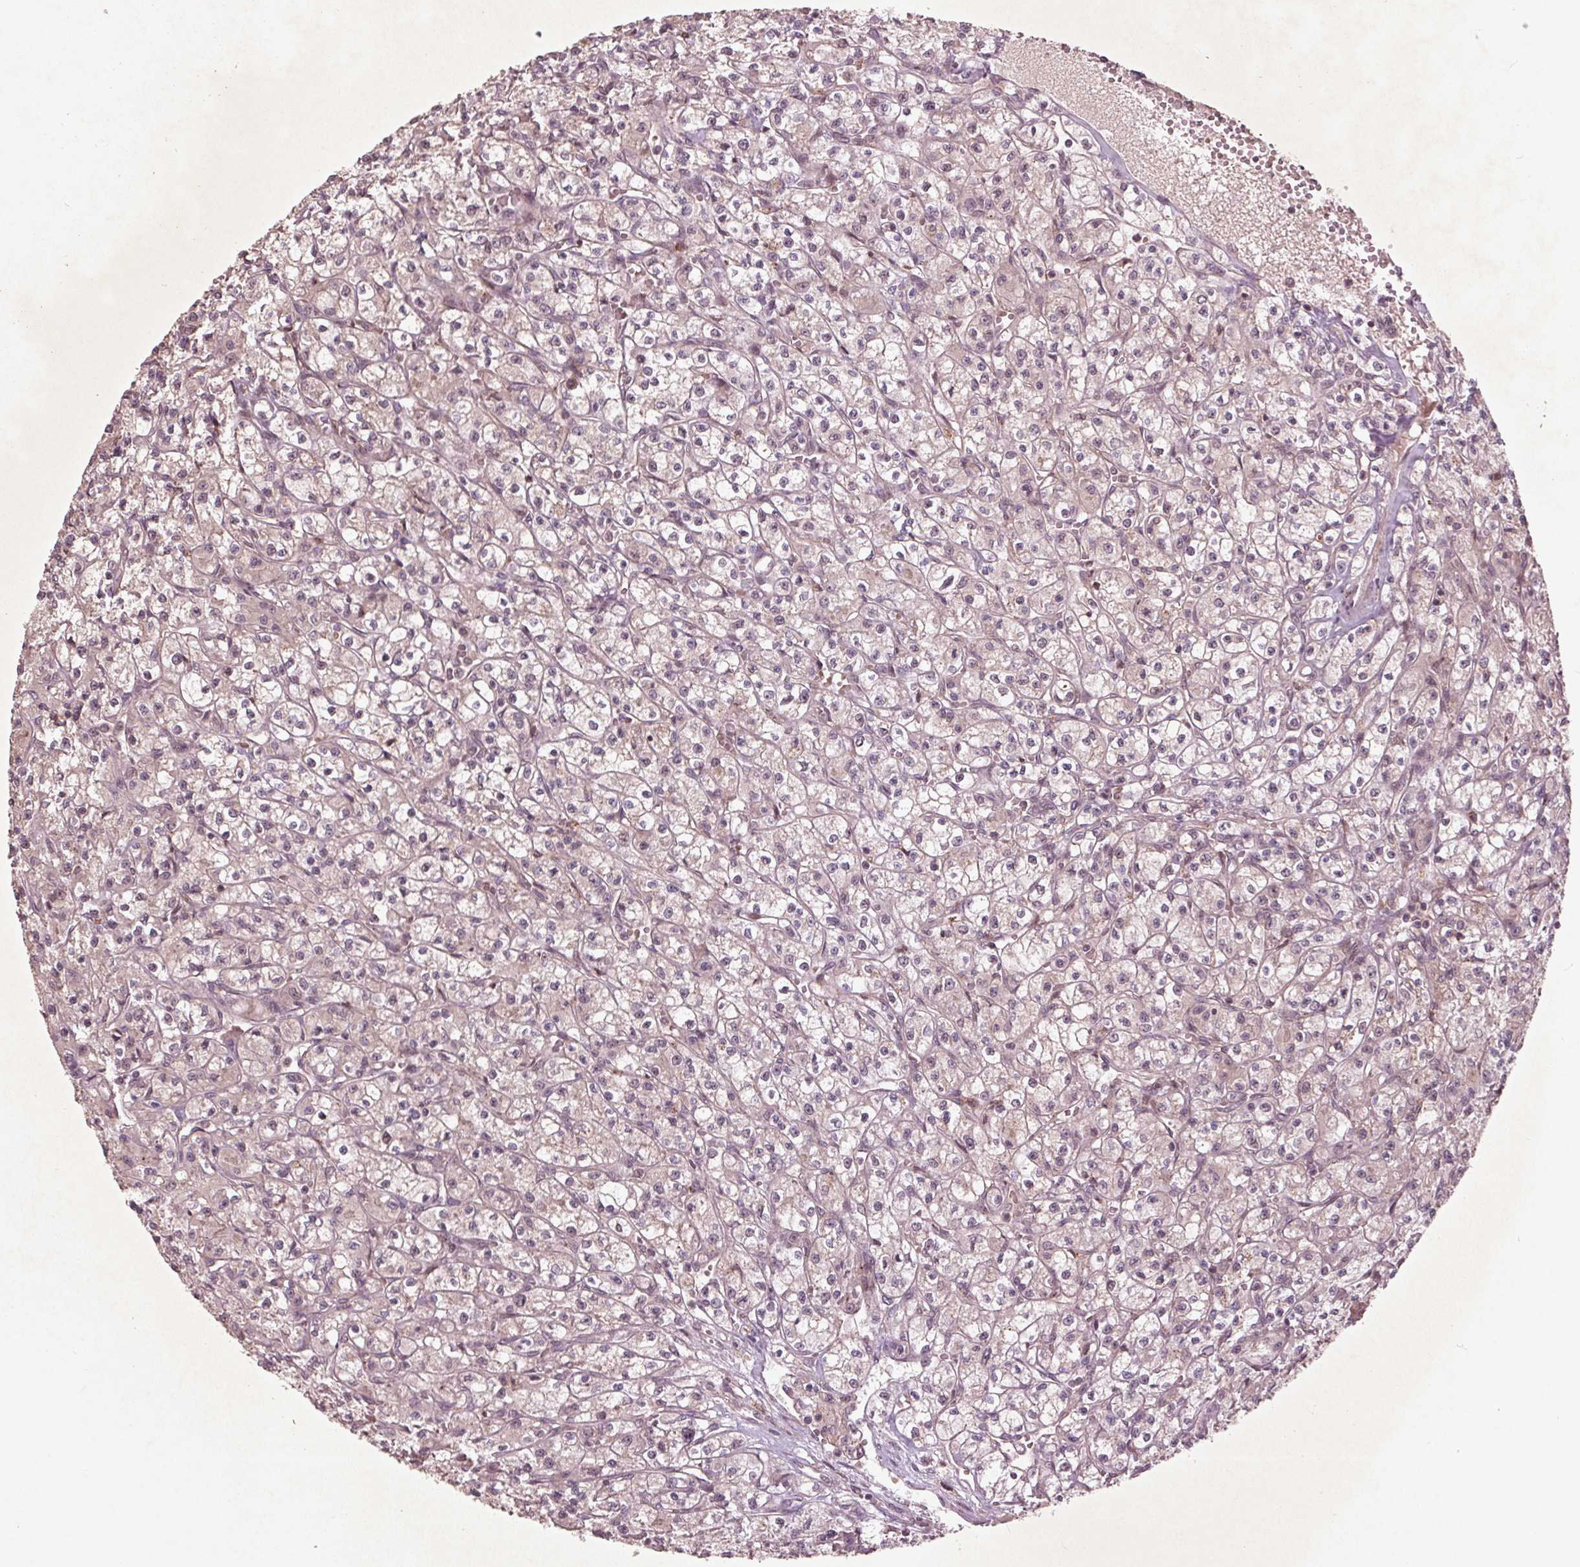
{"staining": {"intensity": "negative", "quantity": "none", "location": "none"}, "tissue": "renal cancer", "cell_type": "Tumor cells", "image_type": "cancer", "snomed": [{"axis": "morphology", "description": "Adenocarcinoma, NOS"}, {"axis": "topography", "description": "Kidney"}], "caption": "Immunohistochemical staining of adenocarcinoma (renal) exhibits no significant positivity in tumor cells.", "gene": "CDKL4", "patient": {"sex": "female", "age": 70}}